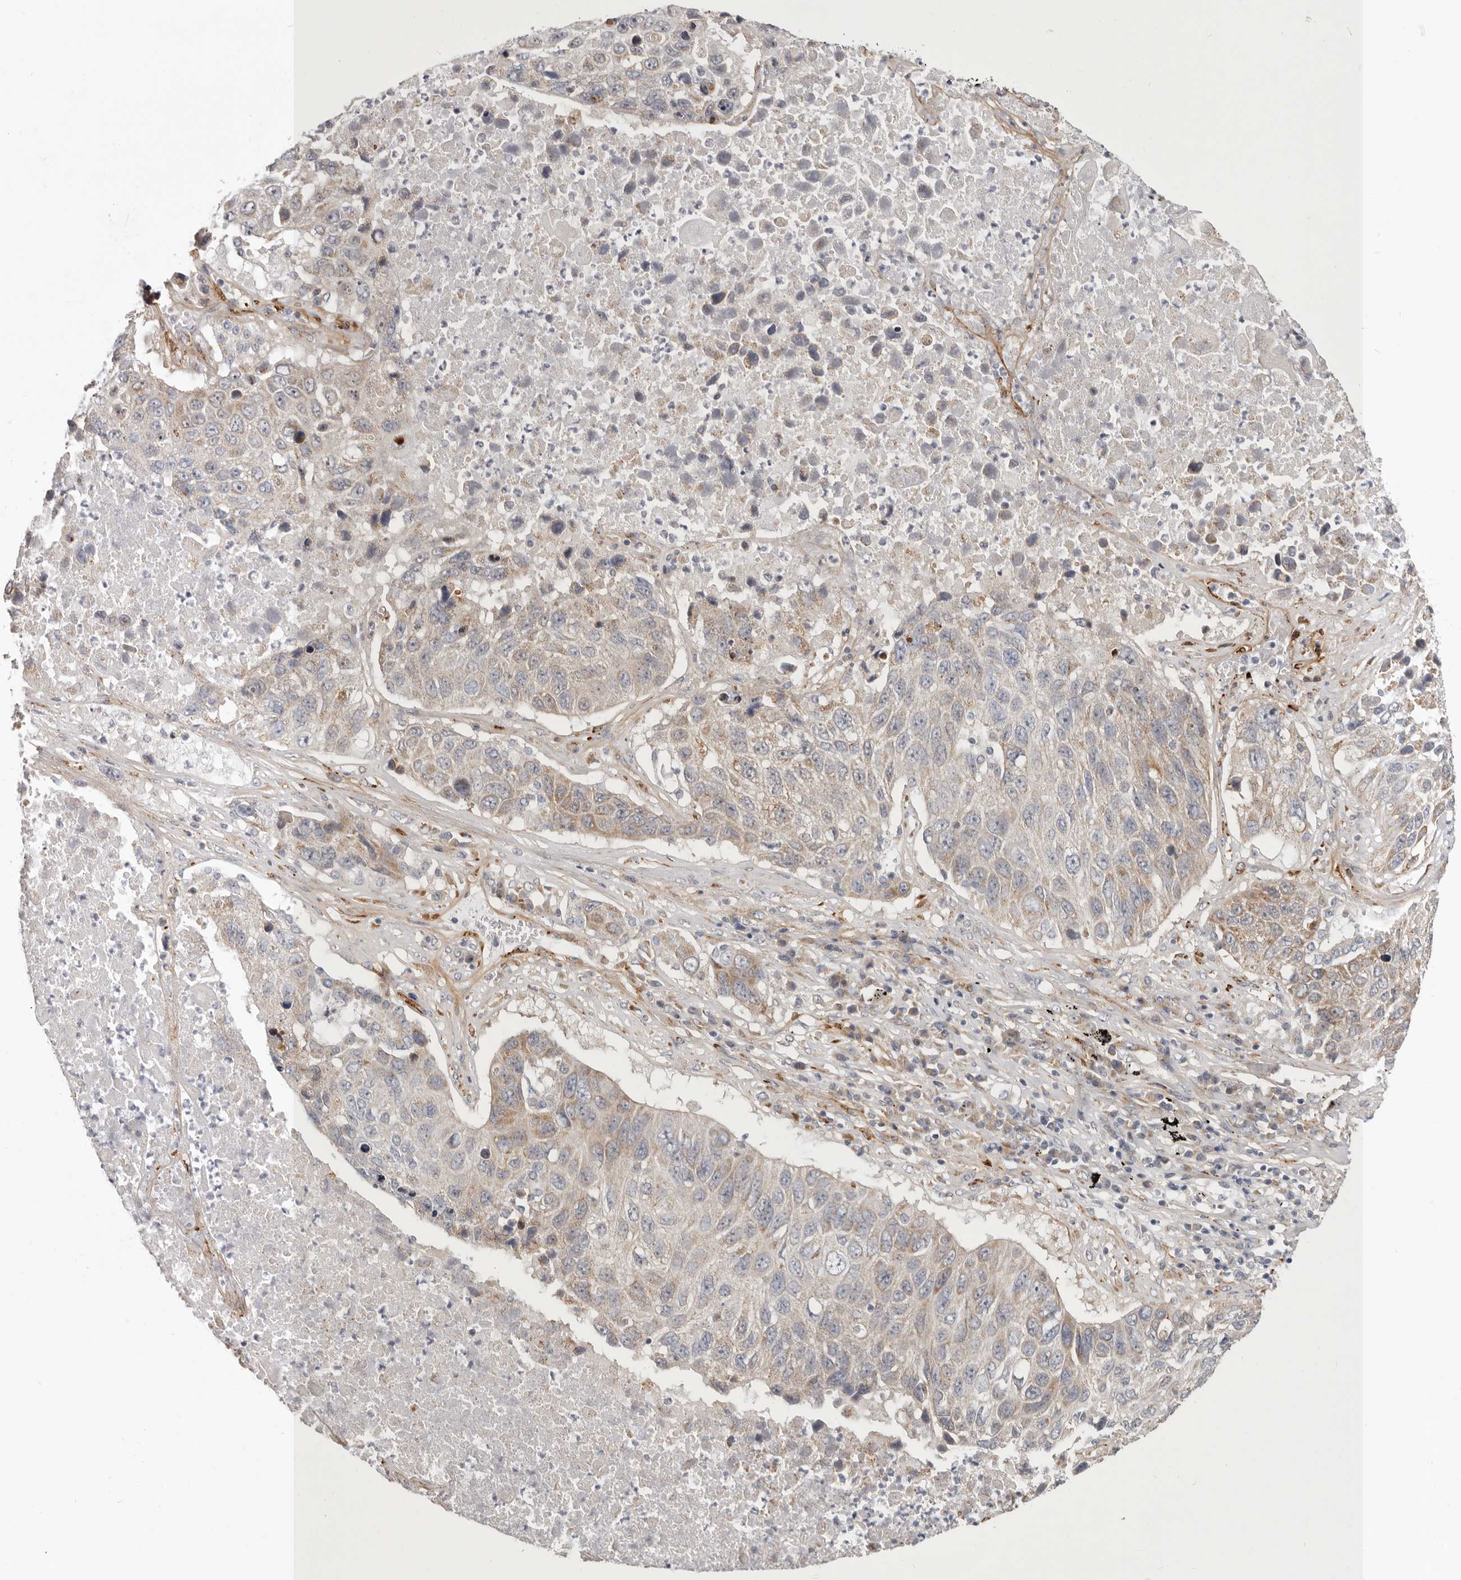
{"staining": {"intensity": "moderate", "quantity": "<25%", "location": "cytoplasmic/membranous"}, "tissue": "lung cancer", "cell_type": "Tumor cells", "image_type": "cancer", "snomed": [{"axis": "morphology", "description": "Squamous cell carcinoma, NOS"}, {"axis": "topography", "description": "Lung"}], "caption": "Immunohistochemistry photomicrograph of neoplastic tissue: human squamous cell carcinoma (lung) stained using IHC reveals low levels of moderate protein expression localized specifically in the cytoplasmic/membranous of tumor cells, appearing as a cytoplasmic/membranous brown color.", "gene": "MRPS10", "patient": {"sex": "male", "age": 61}}